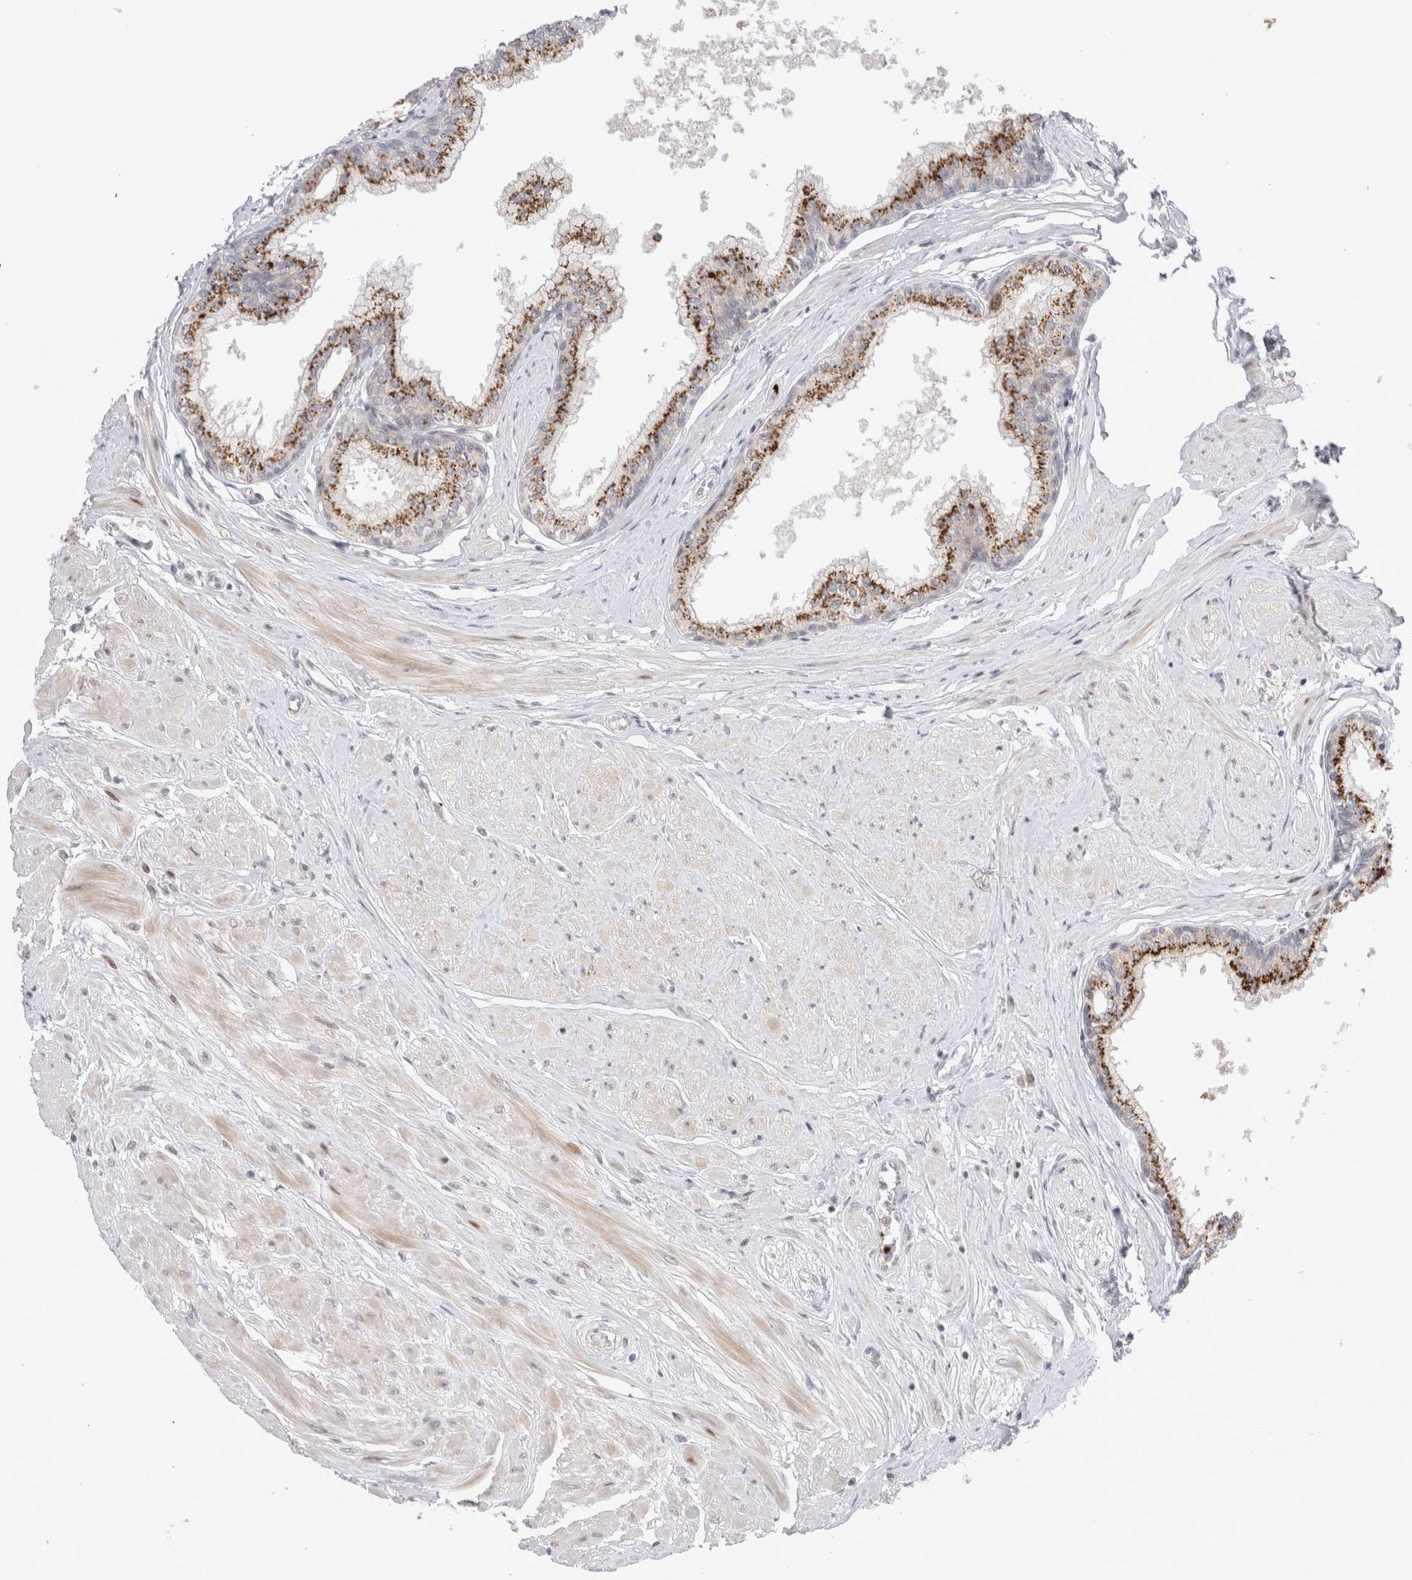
{"staining": {"intensity": "moderate", "quantity": "<25%", "location": "cytoplasmic/membranous"}, "tissue": "seminal vesicle", "cell_type": "Glandular cells", "image_type": "normal", "snomed": [{"axis": "morphology", "description": "Normal tissue, NOS"}, {"axis": "topography", "description": "Prostate"}, {"axis": "topography", "description": "Seminal veicle"}], "caption": "Approximately <25% of glandular cells in benign seminal vesicle demonstrate moderate cytoplasmic/membranous protein expression as visualized by brown immunohistochemical staining.", "gene": "VPS28", "patient": {"sex": "male", "age": 60}}